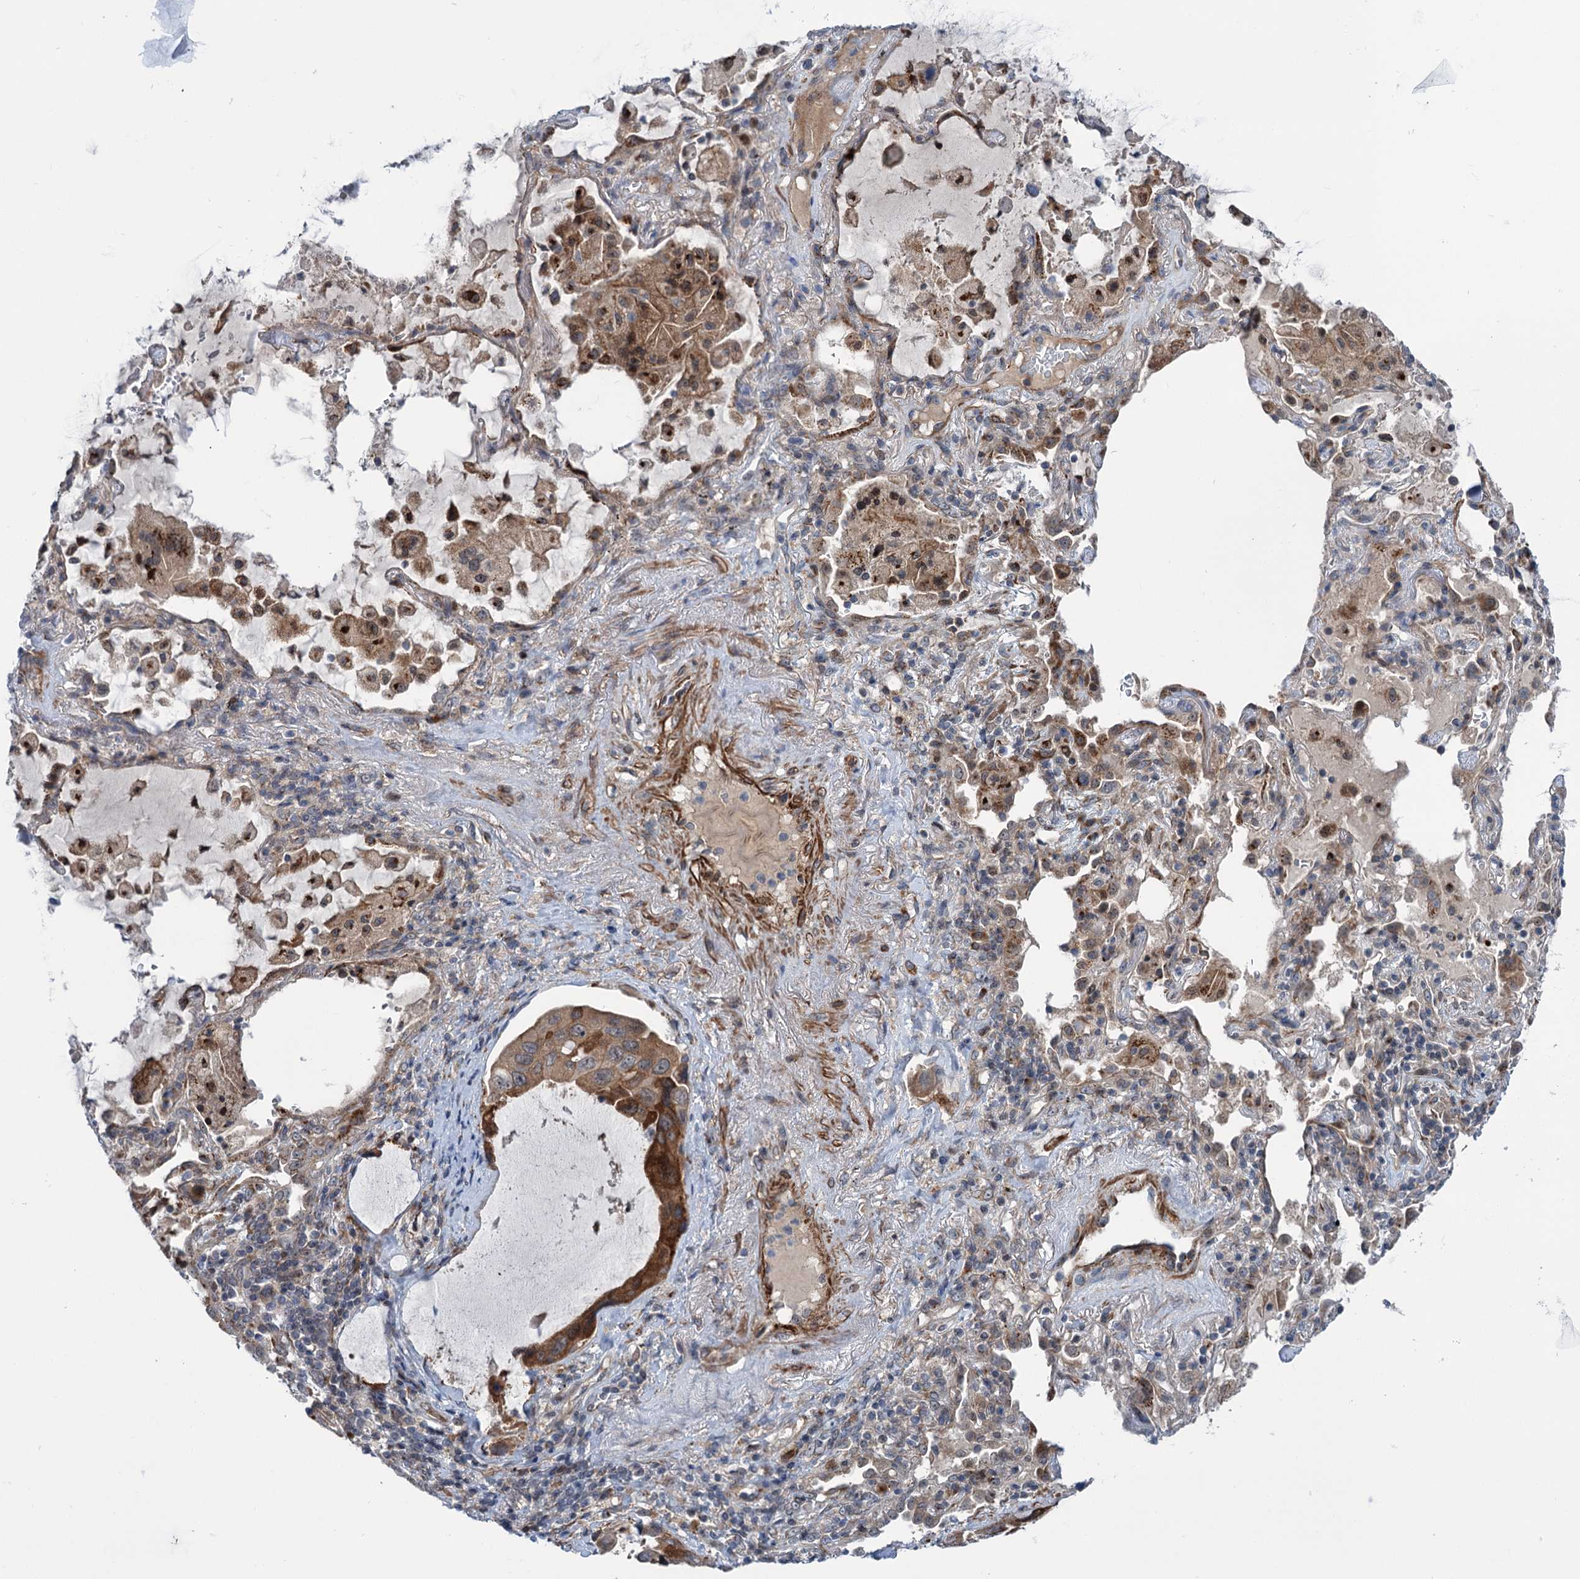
{"staining": {"intensity": "moderate", "quantity": ">75%", "location": "cytoplasmic/membranous"}, "tissue": "lung cancer", "cell_type": "Tumor cells", "image_type": "cancer", "snomed": [{"axis": "morphology", "description": "Squamous cell carcinoma, NOS"}, {"axis": "topography", "description": "Lung"}], "caption": "A micrograph of squamous cell carcinoma (lung) stained for a protein reveals moderate cytoplasmic/membranous brown staining in tumor cells.", "gene": "ELP4", "patient": {"sex": "female", "age": 73}}